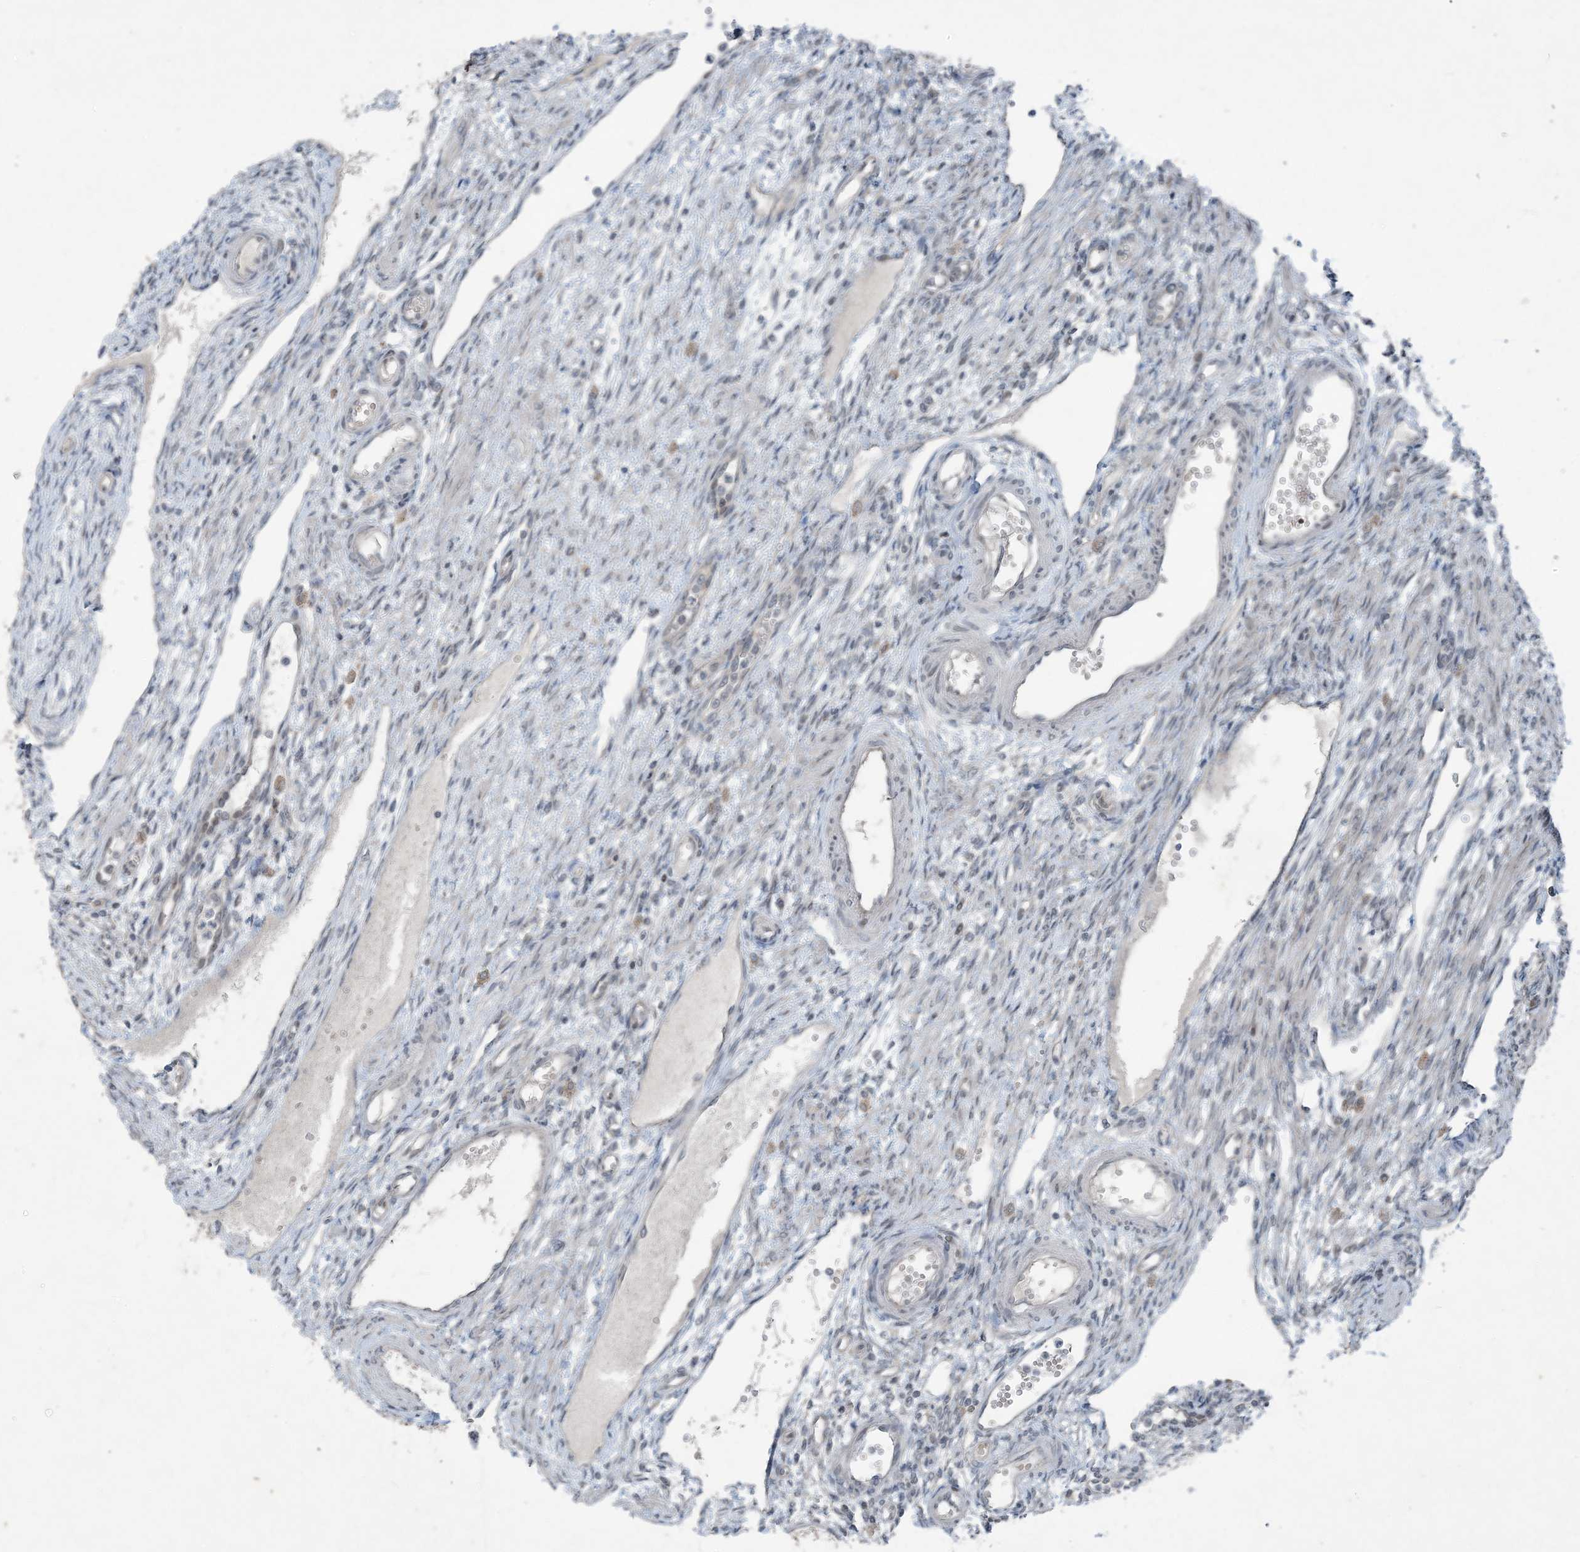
{"staining": {"intensity": "negative", "quantity": "none", "location": "none"}, "tissue": "ovary", "cell_type": "Ovarian stroma cells", "image_type": "normal", "snomed": [{"axis": "morphology", "description": "Normal tissue, NOS"}, {"axis": "morphology", "description": "Cyst, NOS"}, {"axis": "topography", "description": "Ovary"}], "caption": "Benign ovary was stained to show a protein in brown. There is no significant expression in ovarian stroma cells.", "gene": "PC", "patient": {"sex": "female", "age": 33}}